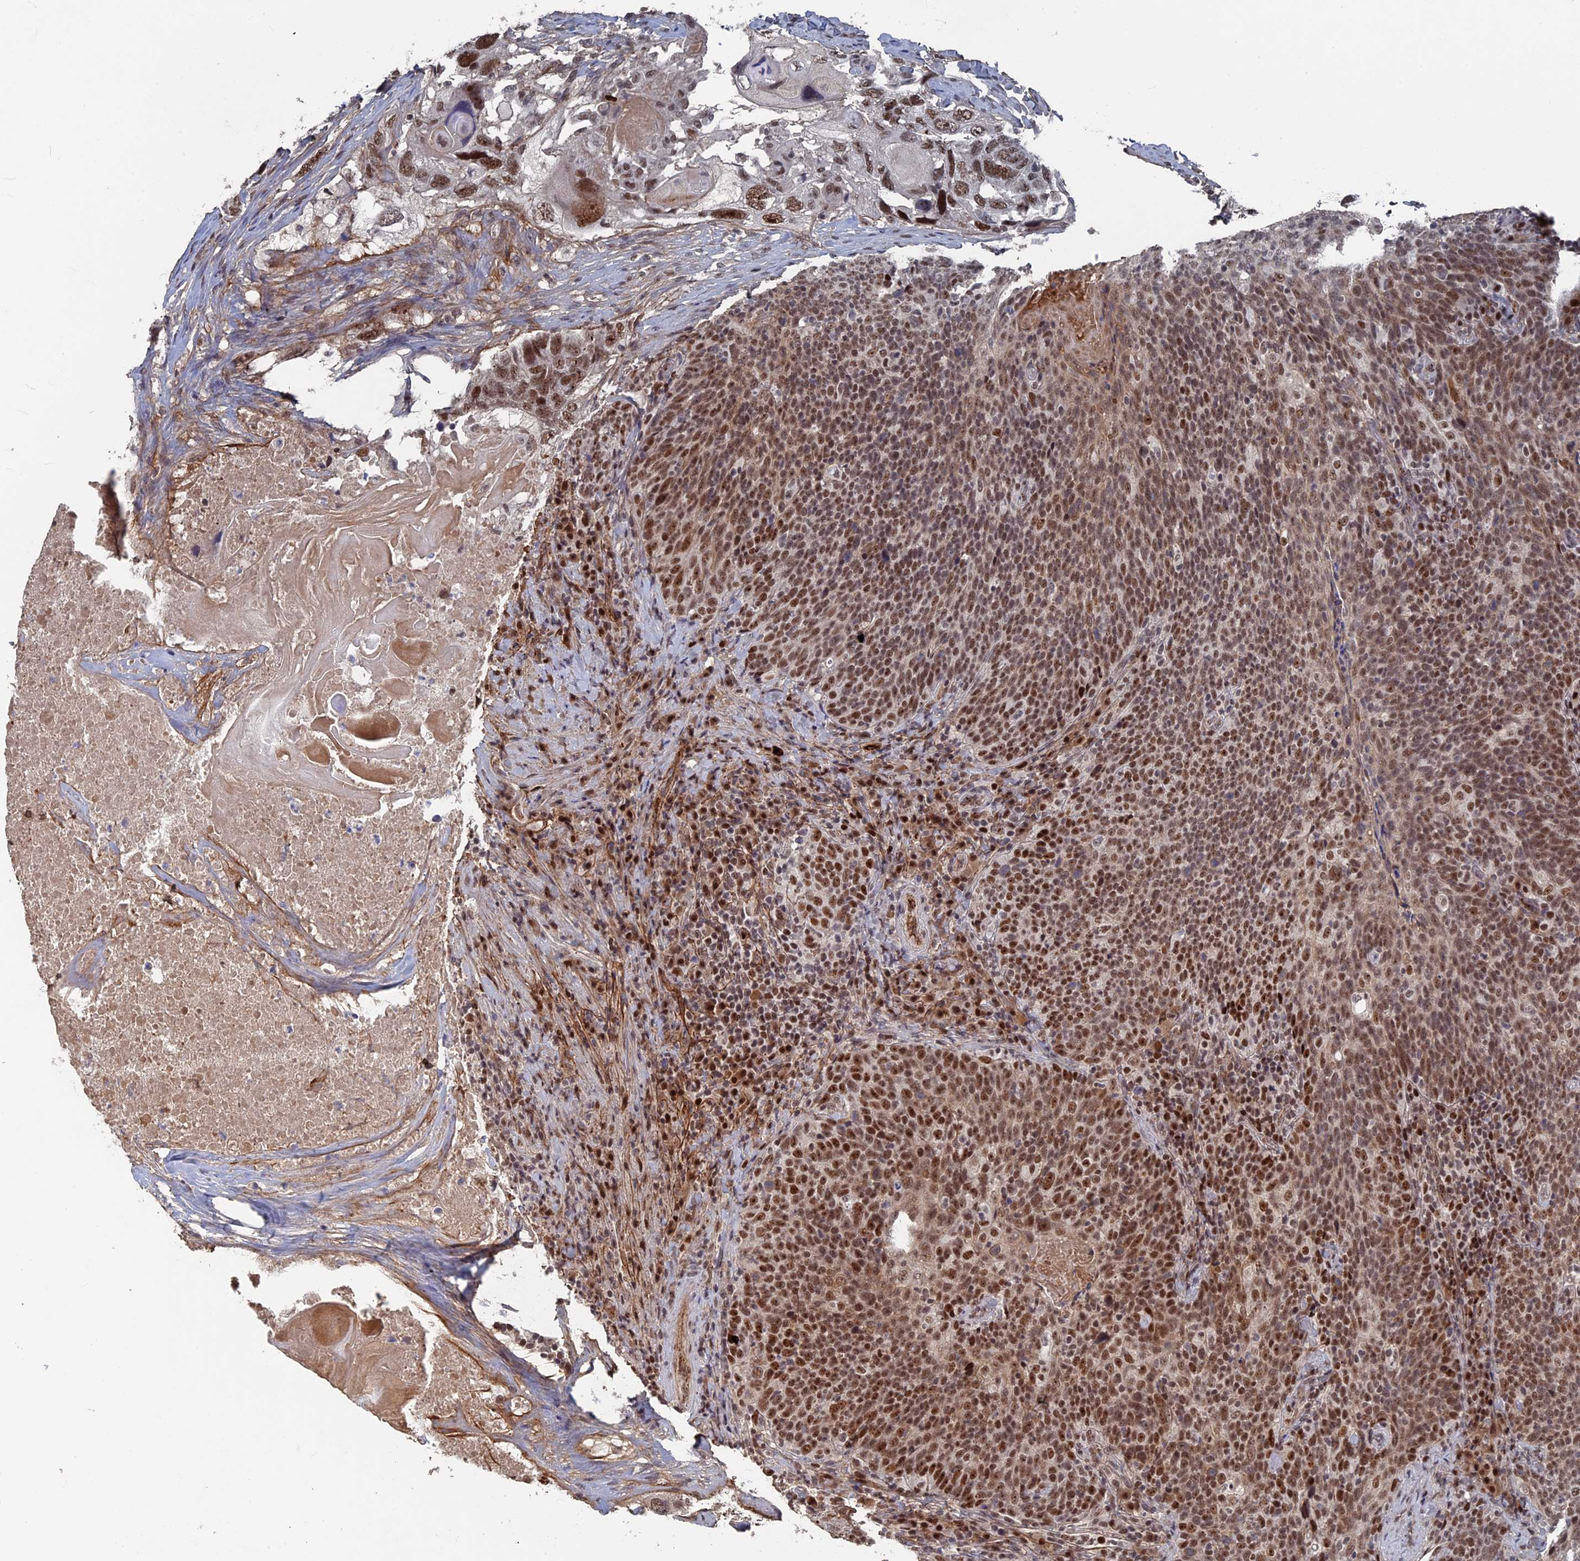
{"staining": {"intensity": "moderate", "quantity": ">75%", "location": "nuclear"}, "tissue": "head and neck cancer", "cell_type": "Tumor cells", "image_type": "cancer", "snomed": [{"axis": "morphology", "description": "Squamous cell carcinoma, NOS"}, {"axis": "morphology", "description": "Squamous cell carcinoma, metastatic, NOS"}, {"axis": "topography", "description": "Lymph node"}, {"axis": "topography", "description": "Head-Neck"}], "caption": "Brown immunohistochemical staining in head and neck cancer (squamous cell carcinoma) displays moderate nuclear positivity in approximately >75% of tumor cells.", "gene": "SH3D21", "patient": {"sex": "male", "age": 62}}